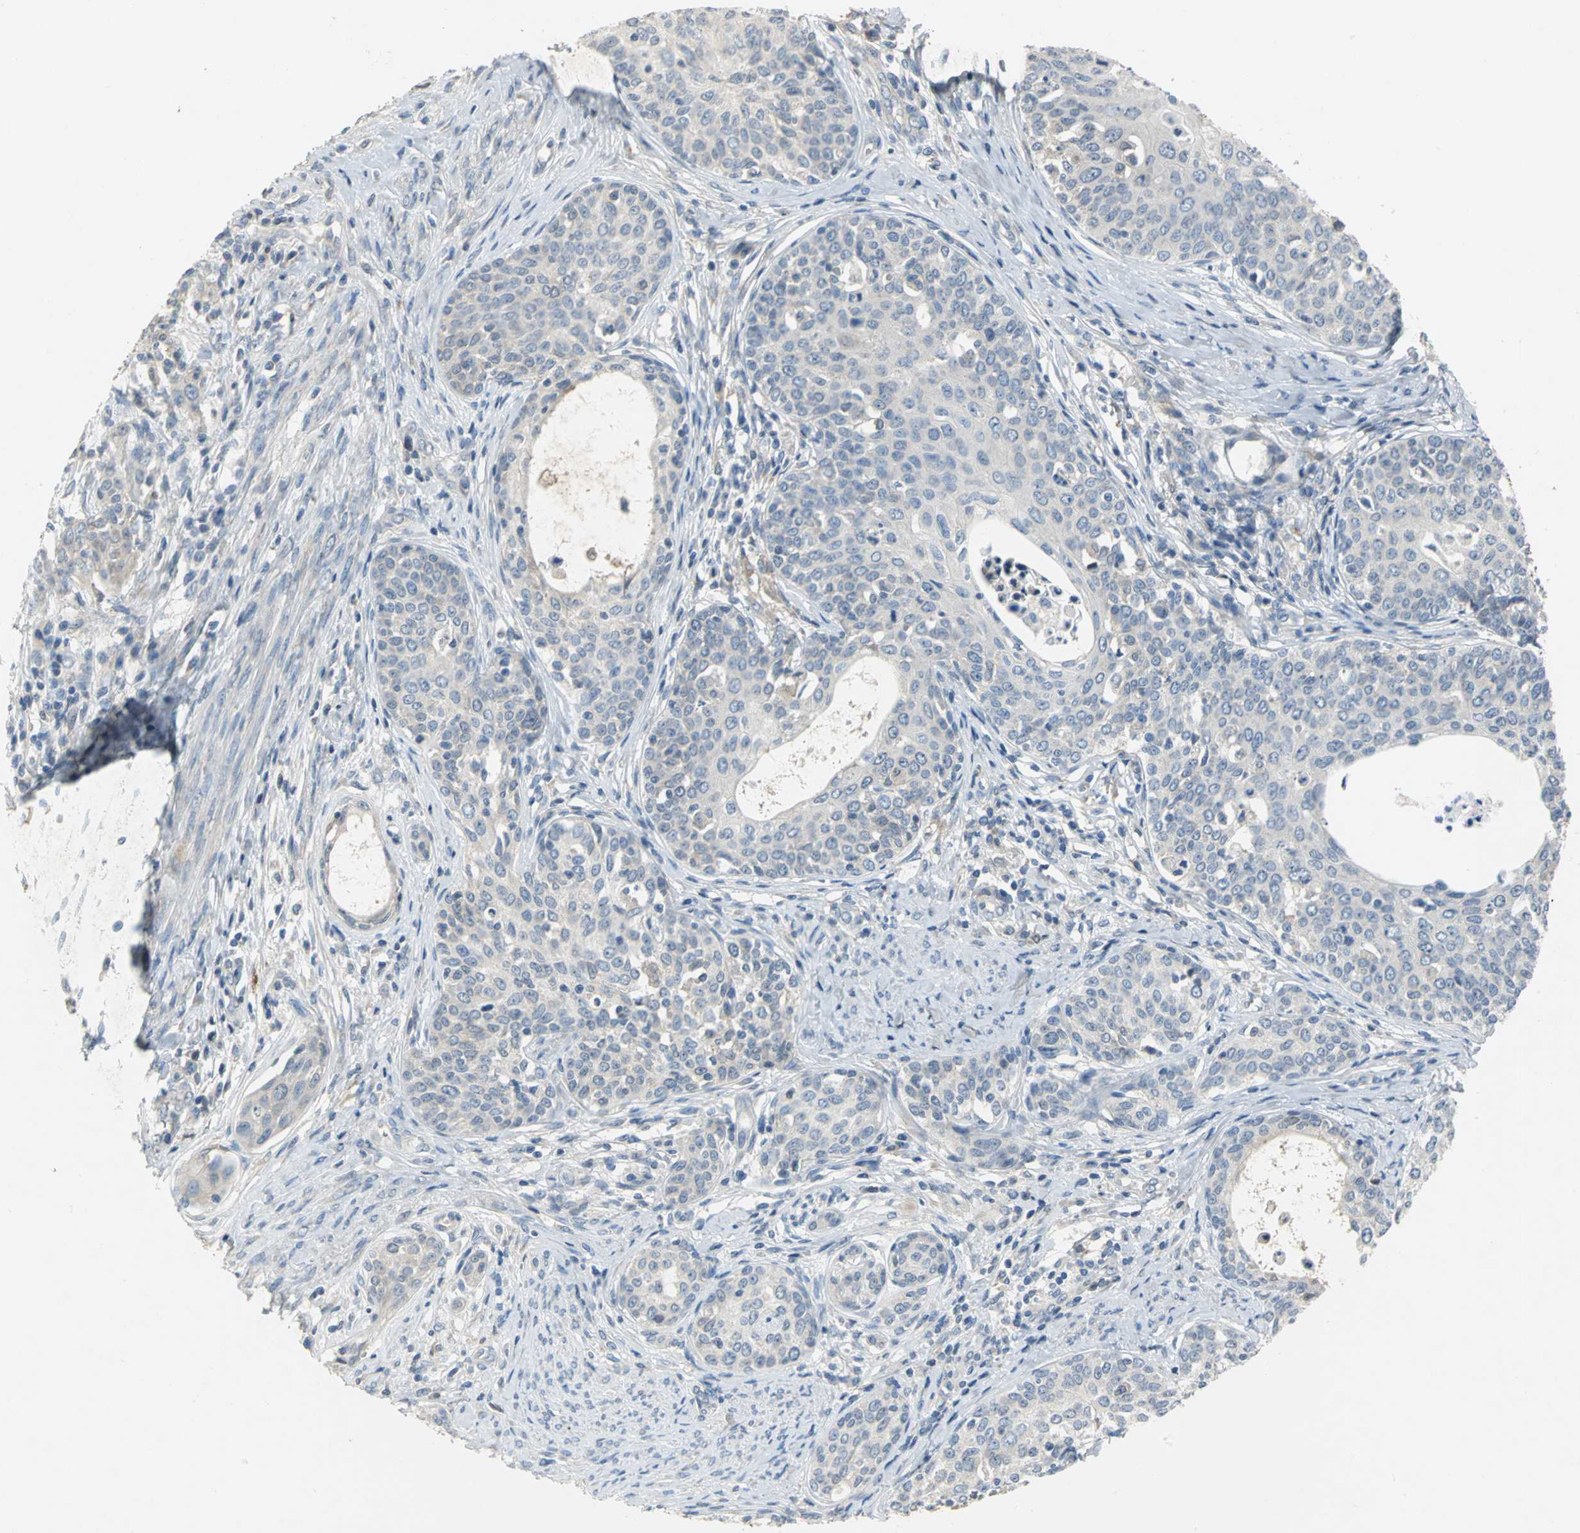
{"staining": {"intensity": "negative", "quantity": "none", "location": "none"}, "tissue": "cervical cancer", "cell_type": "Tumor cells", "image_type": "cancer", "snomed": [{"axis": "morphology", "description": "Squamous cell carcinoma, NOS"}, {"axis": "morphology", "description": "Adenocarcinoma, NOS"}, {"axis": "topography", "description": "Cervix"}], "caption": "The image demonstrates no significant positivity in tumor cells of adenocarcinoma (cervical).", "gene": "PTGDS", "patient": {"sex": "female", "age": 52}}